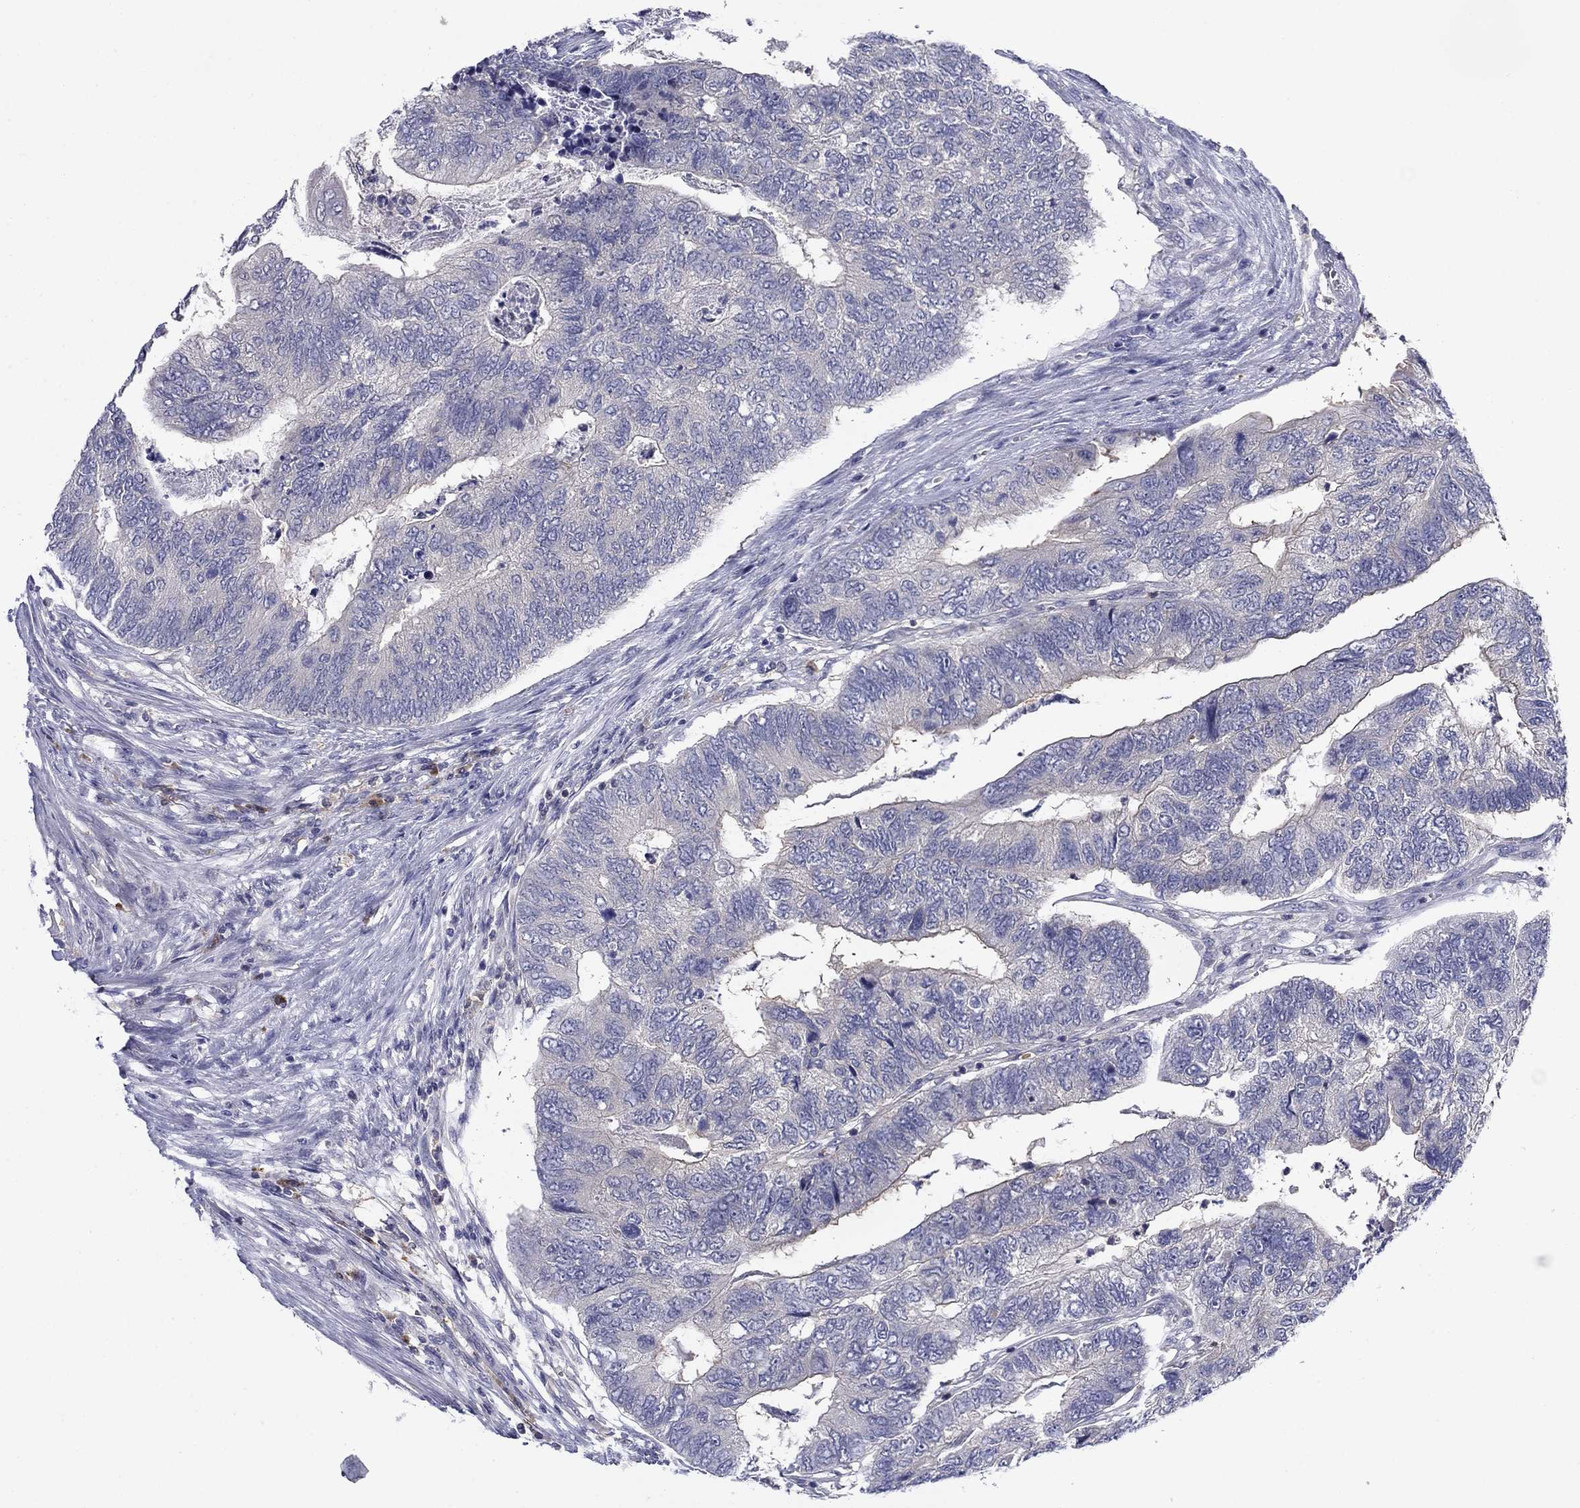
{"staining": {"intensity": "negative", "quantity": "none", "location": "none"}, "tissue": "colorectal cancer", "cell_type": "Tumor cells", "image_type": "cancer", "snomed": [{"axis": "morphology", "description": "Adenocarcinoma, NOS"}, {"axis": "topography", "description": "Colon"}], "caption": "Immunohistochemical staining of human colorectal adenocarcinoma demonstrates no significant positivity in tumor cells.", "gene": "POU2F2", "patient": {"sex": "female", "age": 67}}